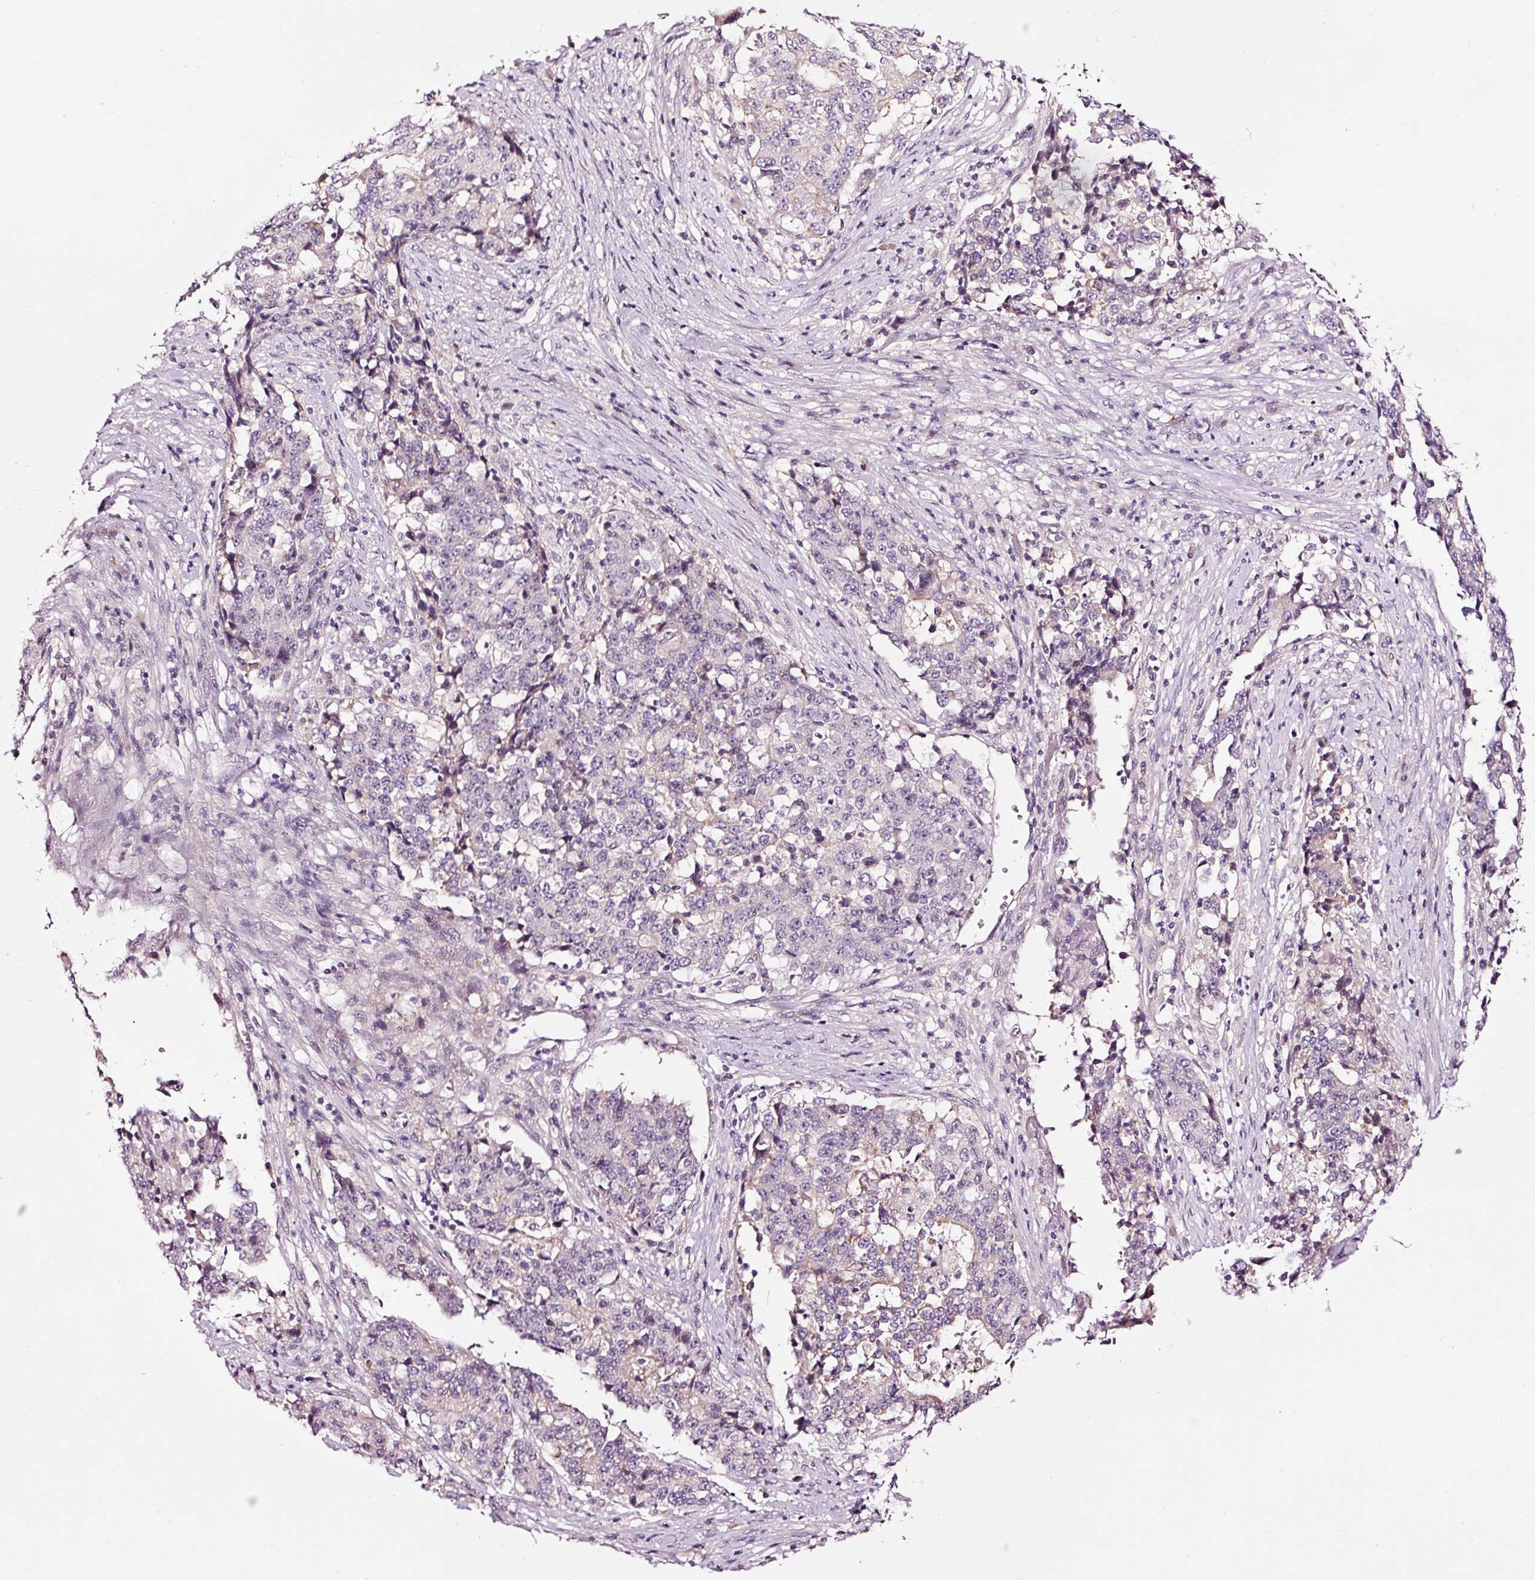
{"staining": {"intensity": "negative", "quantity": "none", "location": "none"}, "tissue": "stomach cancer", "cell_type": "Tumor cells", "image_type": "cancer", "snomed": [{"axis": "morphology", "description": "Adenocarcinoma, NOS"}, {"axis": "topography", "description": "Stomach"}], "caption": "DAB immunohistochemical staining of human stomach cancer exhibits no significant staining in tumor cells.", "gene": "UTP14A", "patient": {"sex": "male", "age": 59}}